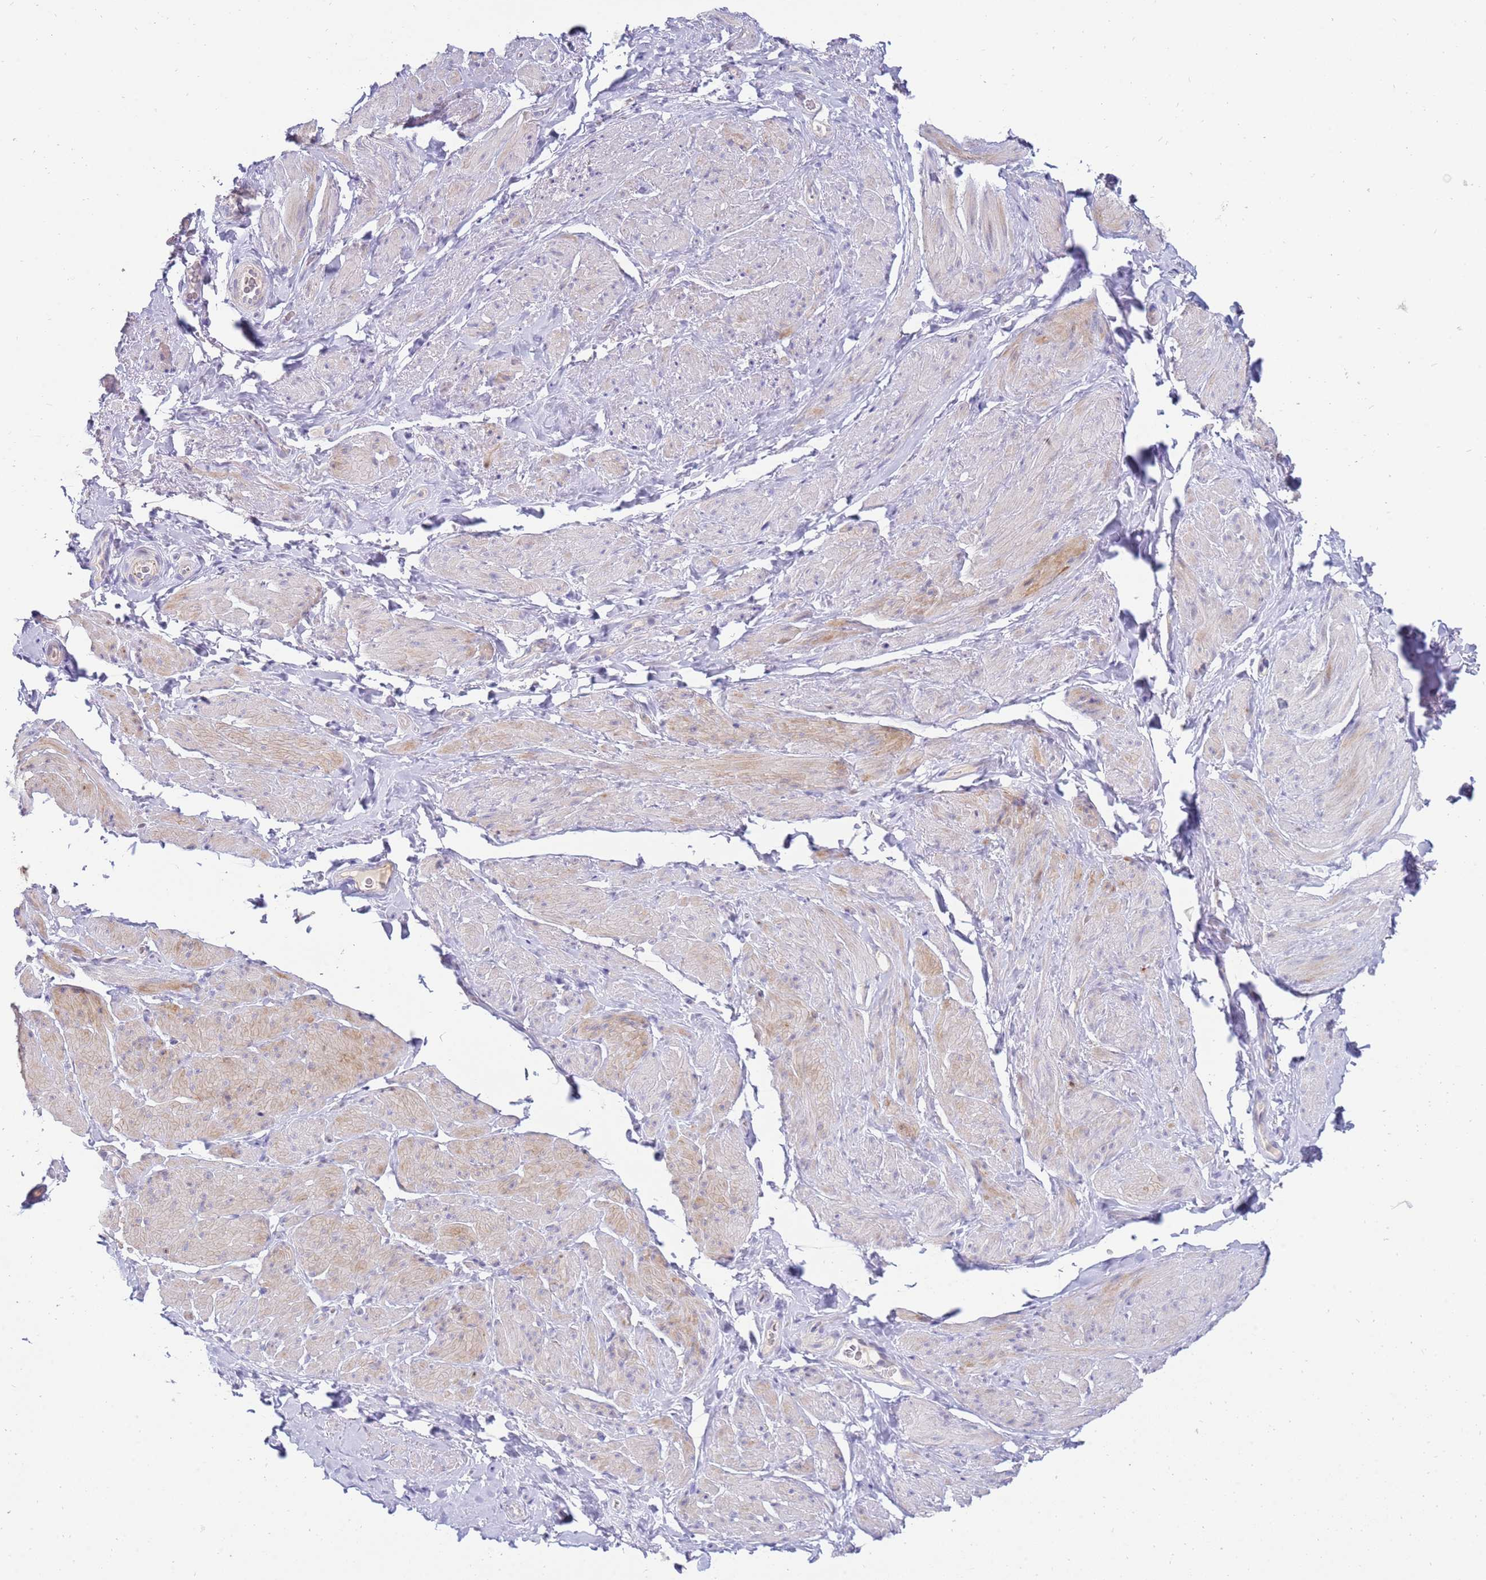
{"staining": {"intensity": "moderate", "quantity": "<25%", "location": "cytoplasmic/membranous"}, "tissue": "smooth muscle", "cell_type": "Smooth muscle cells", "image_type": "normal", "snomed": [{"axis": "morphology", "description": "Normal tissue, NOS"}, {"axis": "topography", "description": "Smooth muscle"}, {"axis": "topography", "description": "Peripheral nerve tissue"}], "caption": "A histopathology image of human smooth muscle stained for a protein exhibits moderate cytoplasmic/membranous brown staining in smooth muscle cells. Nuclei are stained in blue.", "gene": "STK25", "patient": {"sex": "male", "age": 69}}